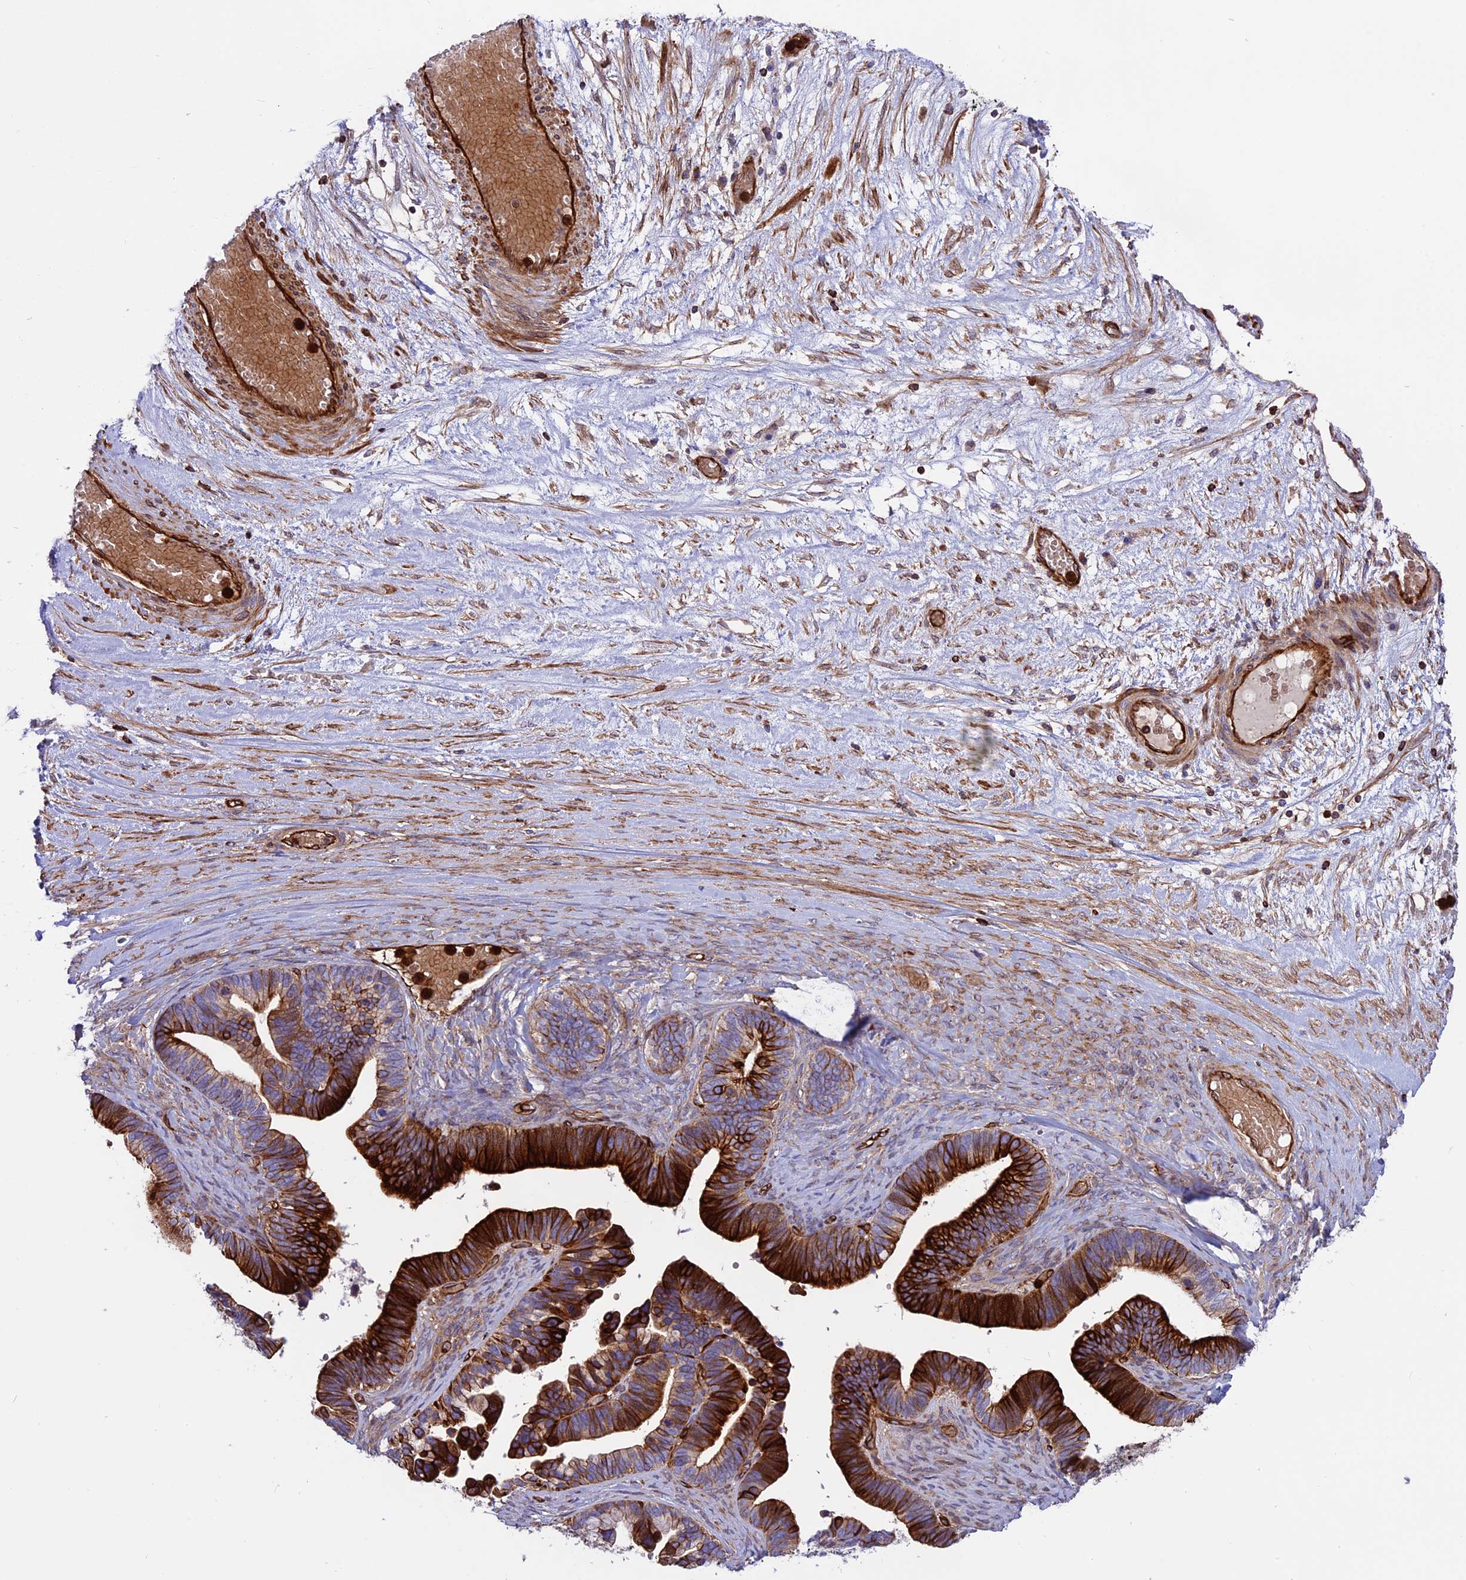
{"staining": {"intensity": "strong", "quantity": "25%-75%", "location": "cytoplasmic/membranous"}, "tissue": "ovarian cancer", "cell_type": "Tumor cells", "image_type": "cancer", "snomed": [{"axis": "morphology", "description": "Cystadenocarcinoma, serous, NOS"}, {"axis": "topography", "description": "Ovary"}], "caption": "There is high levels of strong cytoplasmic/membranous expression in tumor cells of ovarian cancer (serous cystadenocarcinoma), as demonstrated by immunohistochemical staining (brown color).", "gene": "CD99L2", "patient": {"sex": "female", "age": 56}}